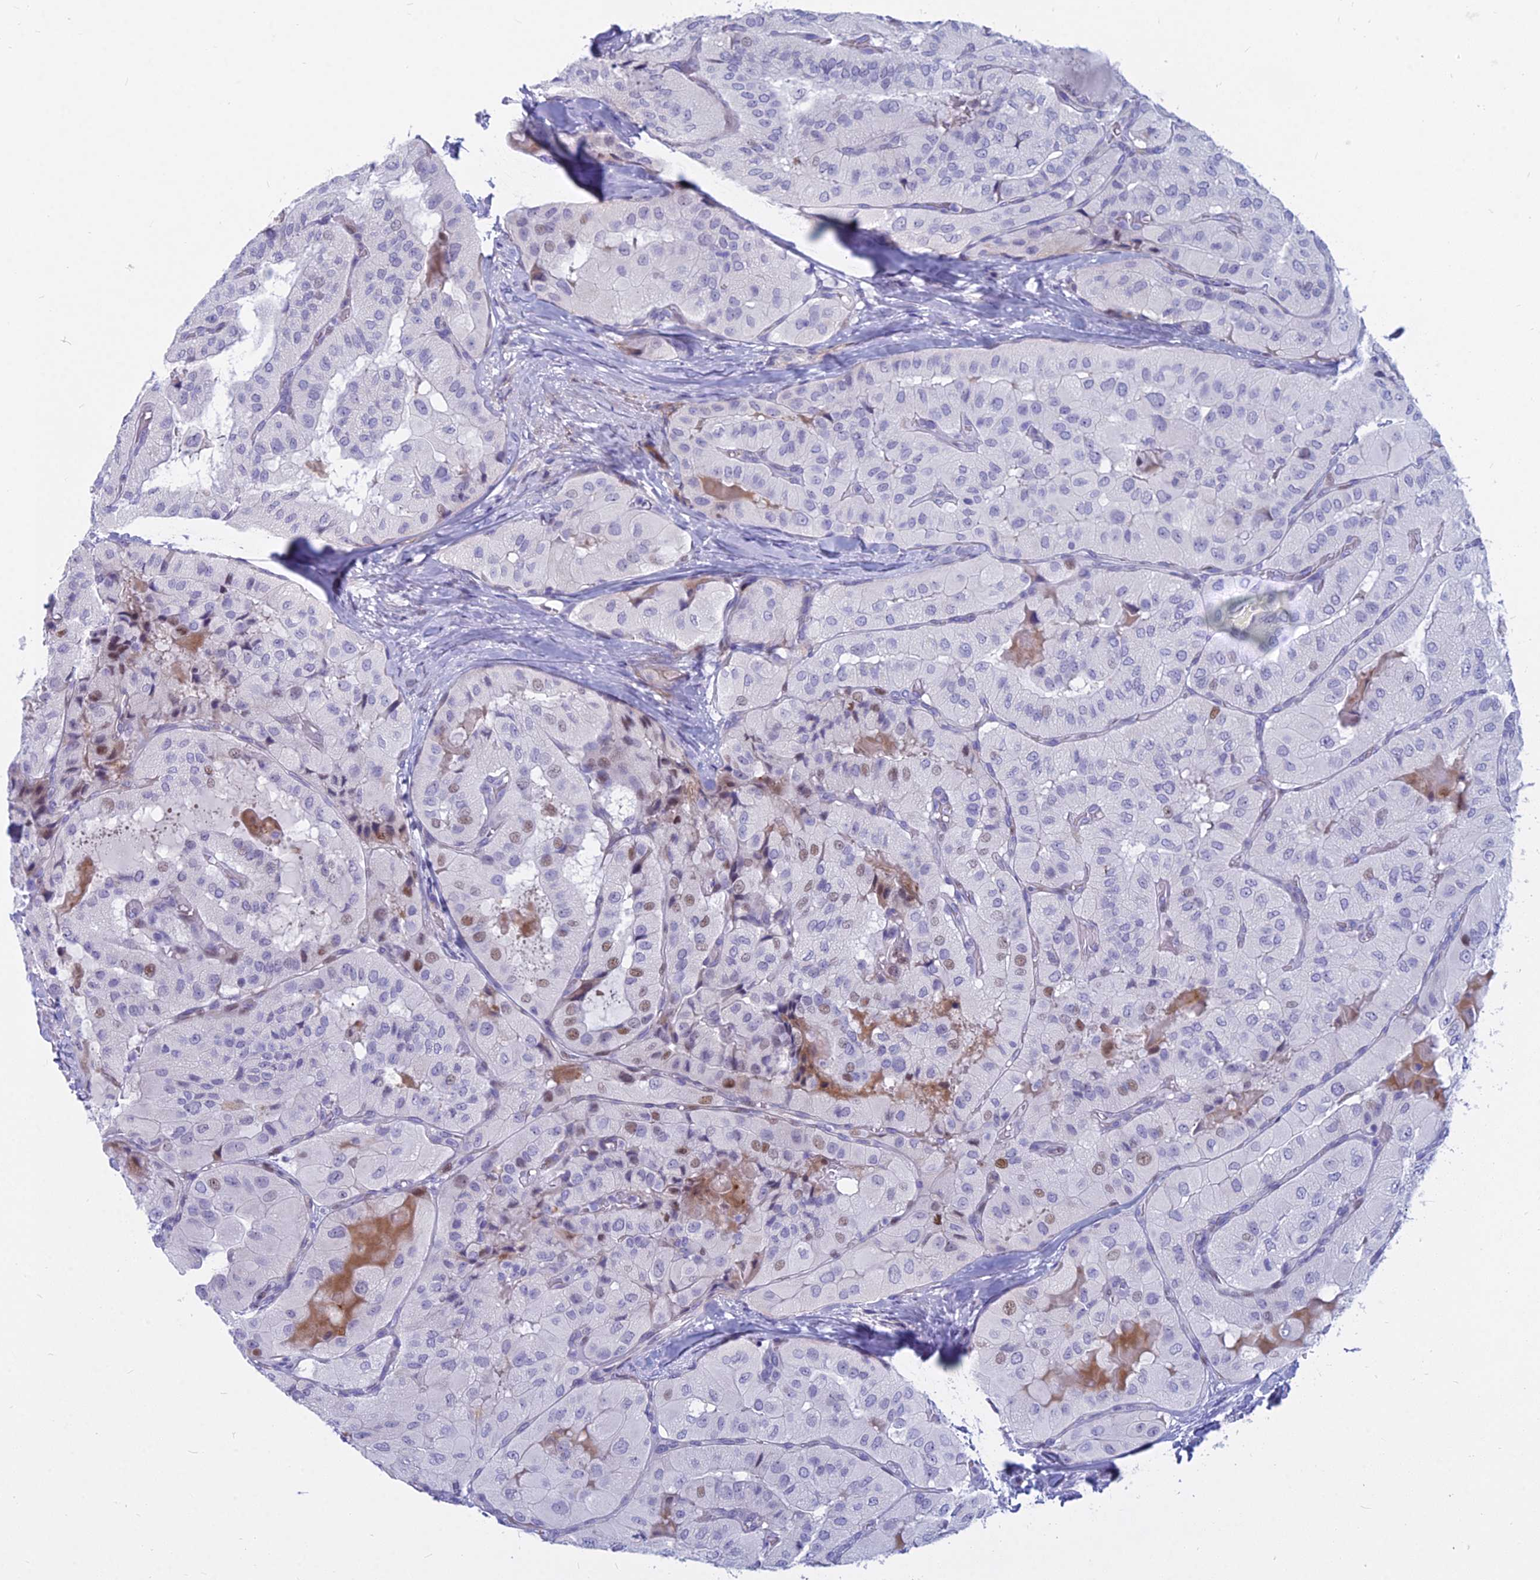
{"staining": {"intensity": "moderate", "quantity": "<25%", "location": "nuclear"}, "tissue": "thyroid cancer", "cell_type": "Tumor cells", "image_type": "cancer", "snomed": [{"axis": "morphology", "description": "Normal tissue, NOS"}, {"axis": "morphology", "description": "Papillary adenocarcinoma, NOS"}, {"axis": "topography", "description": "Thyroid gland"}], "caption": "IHC (DAB) staining of thyroid cancer (papillary adenocarcinoma) shows moderate nuclear protein staining in about <25% of tumor cells.", "gene": "MYBPC2", "patient": {"sex": "female", "age": 59}}